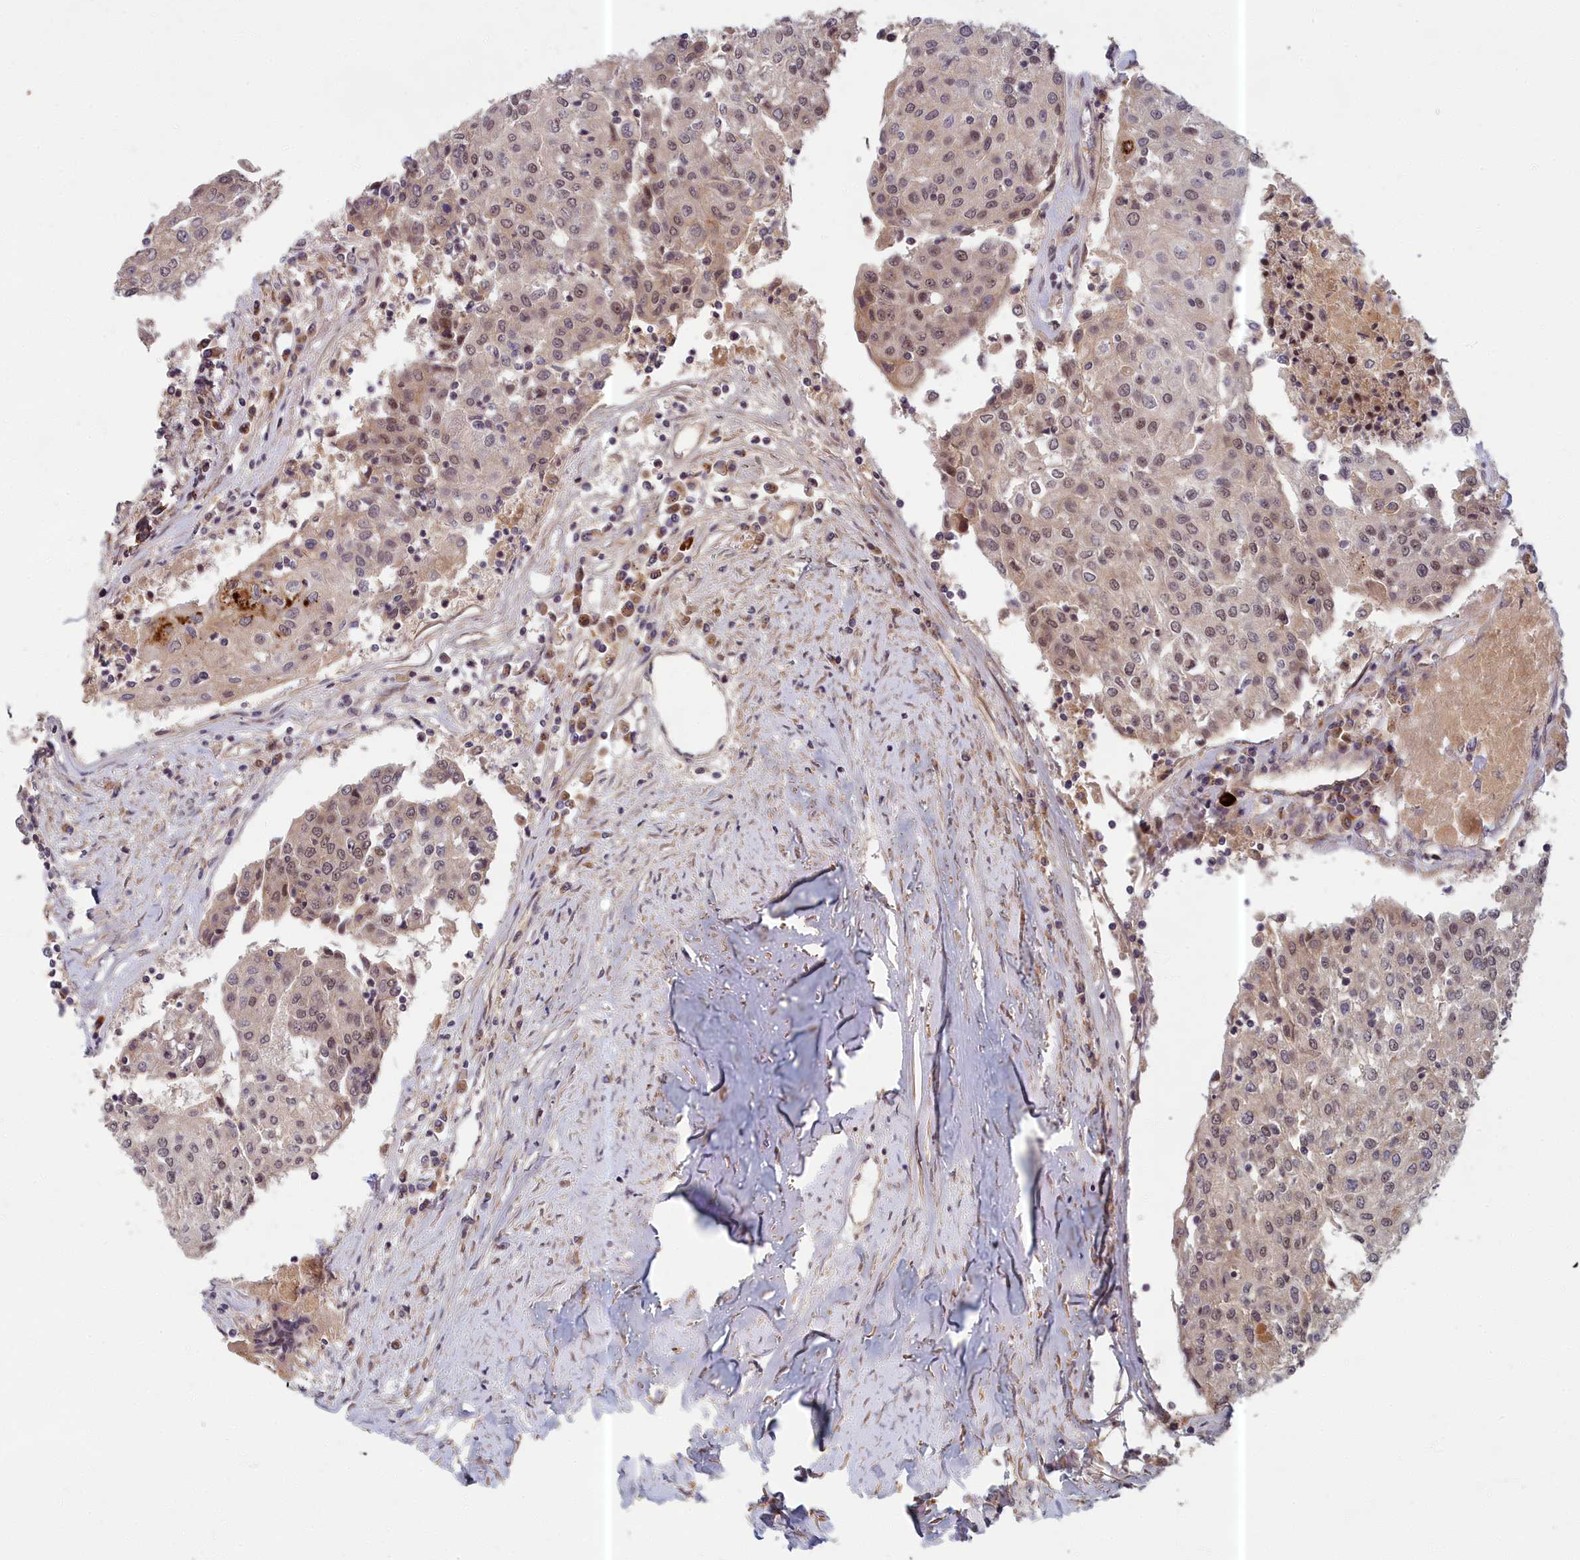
{"staining": {"intensity": "weak", "quantity": "<25%", "location": "nuclear"}, "tissue": "urothelial cancer", "cell_type": "Tumor cells", "image_type": "cancer", "snomed": [{"axis": "morphology", "description": "Urothelial carcinoma, High grade"}, {"axis": "topography", "description": "Urinary bladder"}], "caption": "Tumor cells show no significant staining in urothelial cancer.", "gene": "EARS2", "patient": {"sex": "female", "age": 85}}